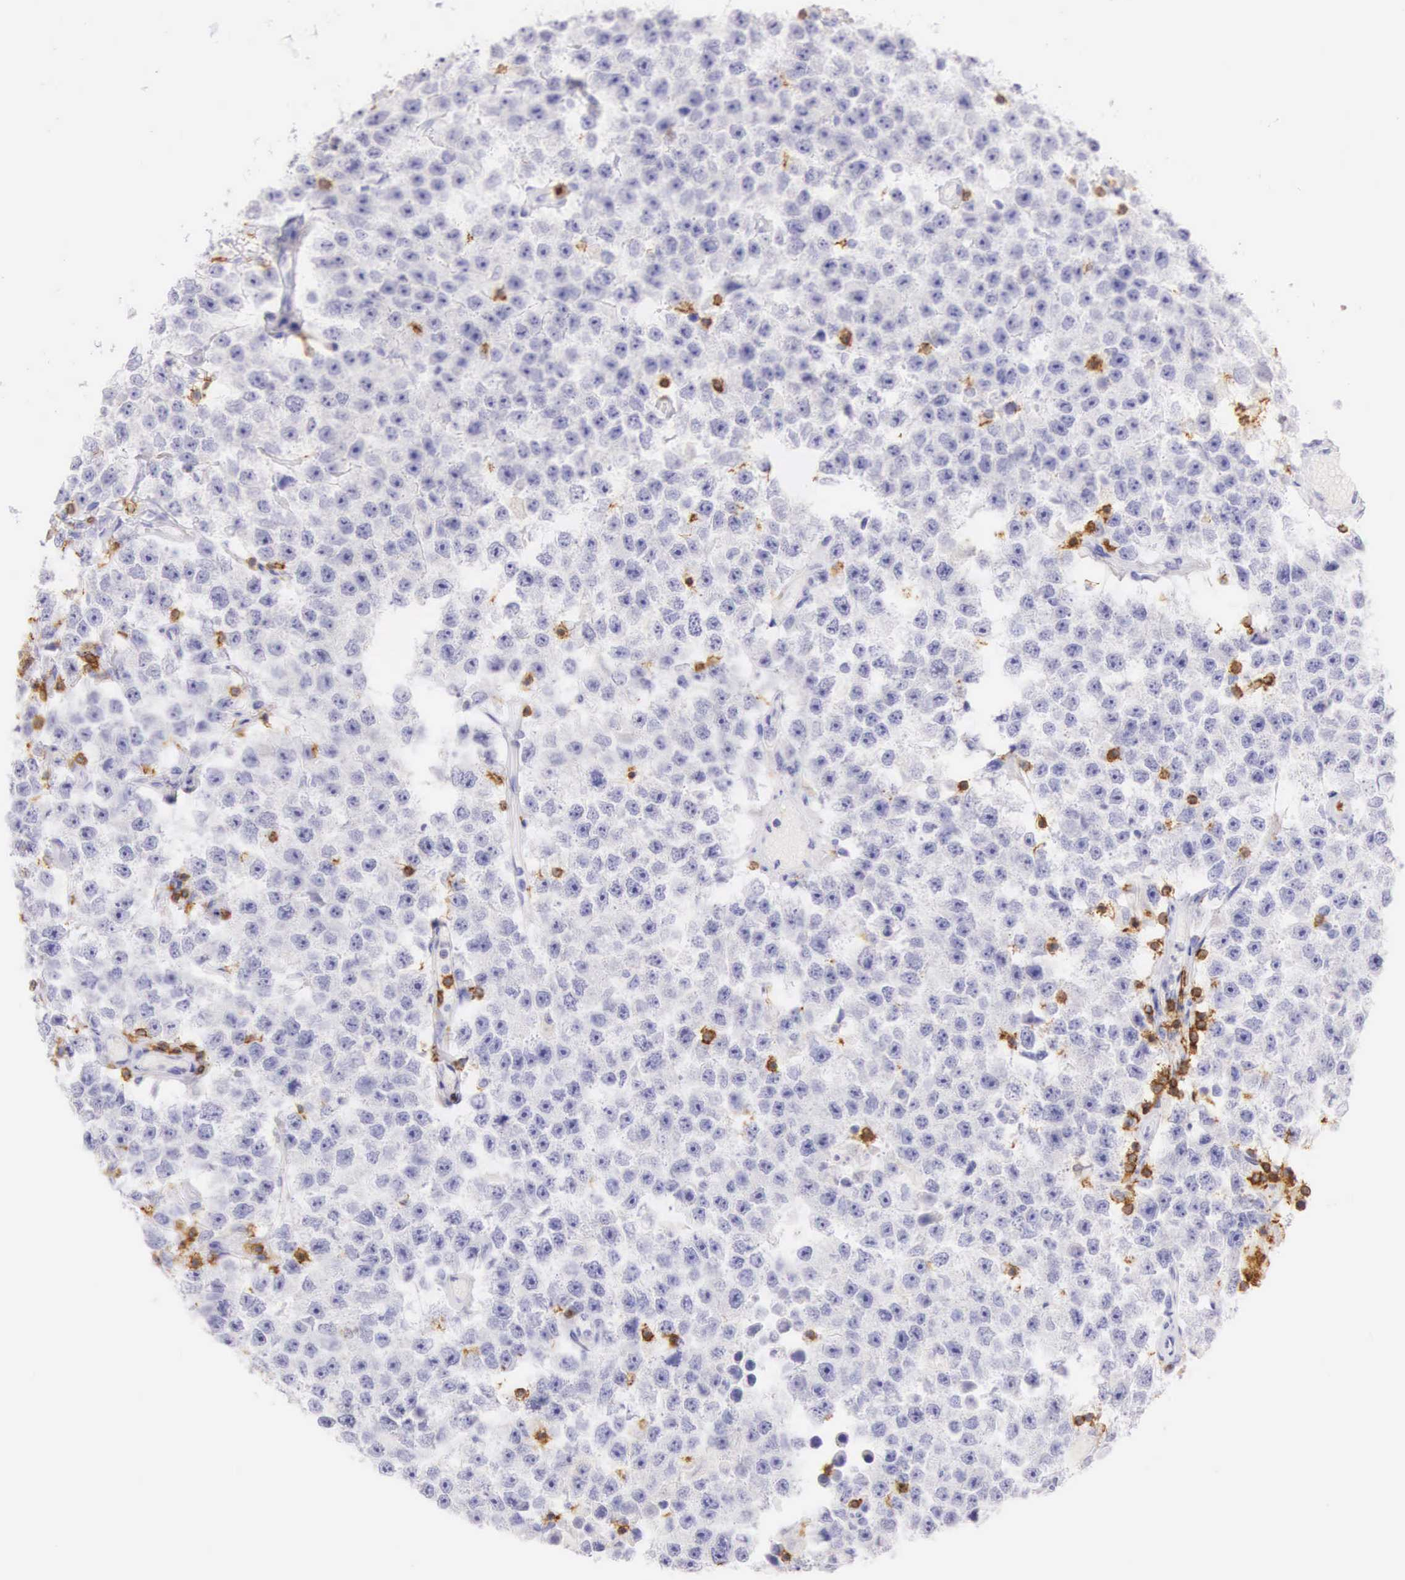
{"staining": {"intensity": "negative", "quantity": "none", "location": "none"}, "tissue": "testis cancer", "cell_type": "Tumor cells", "image_type": "cancer", "snomed": [{"axis": "morphology", "description": "Seminoma, NOS"}, {"axis": "topography", "description": "Testis"}], "caption": "Testis cancer (seminoma) was stained to show a protein in brown. There is no significant staining in tumor cells.", "gene": "CD3E", "patient": {"sex": "male", "age": 52}}